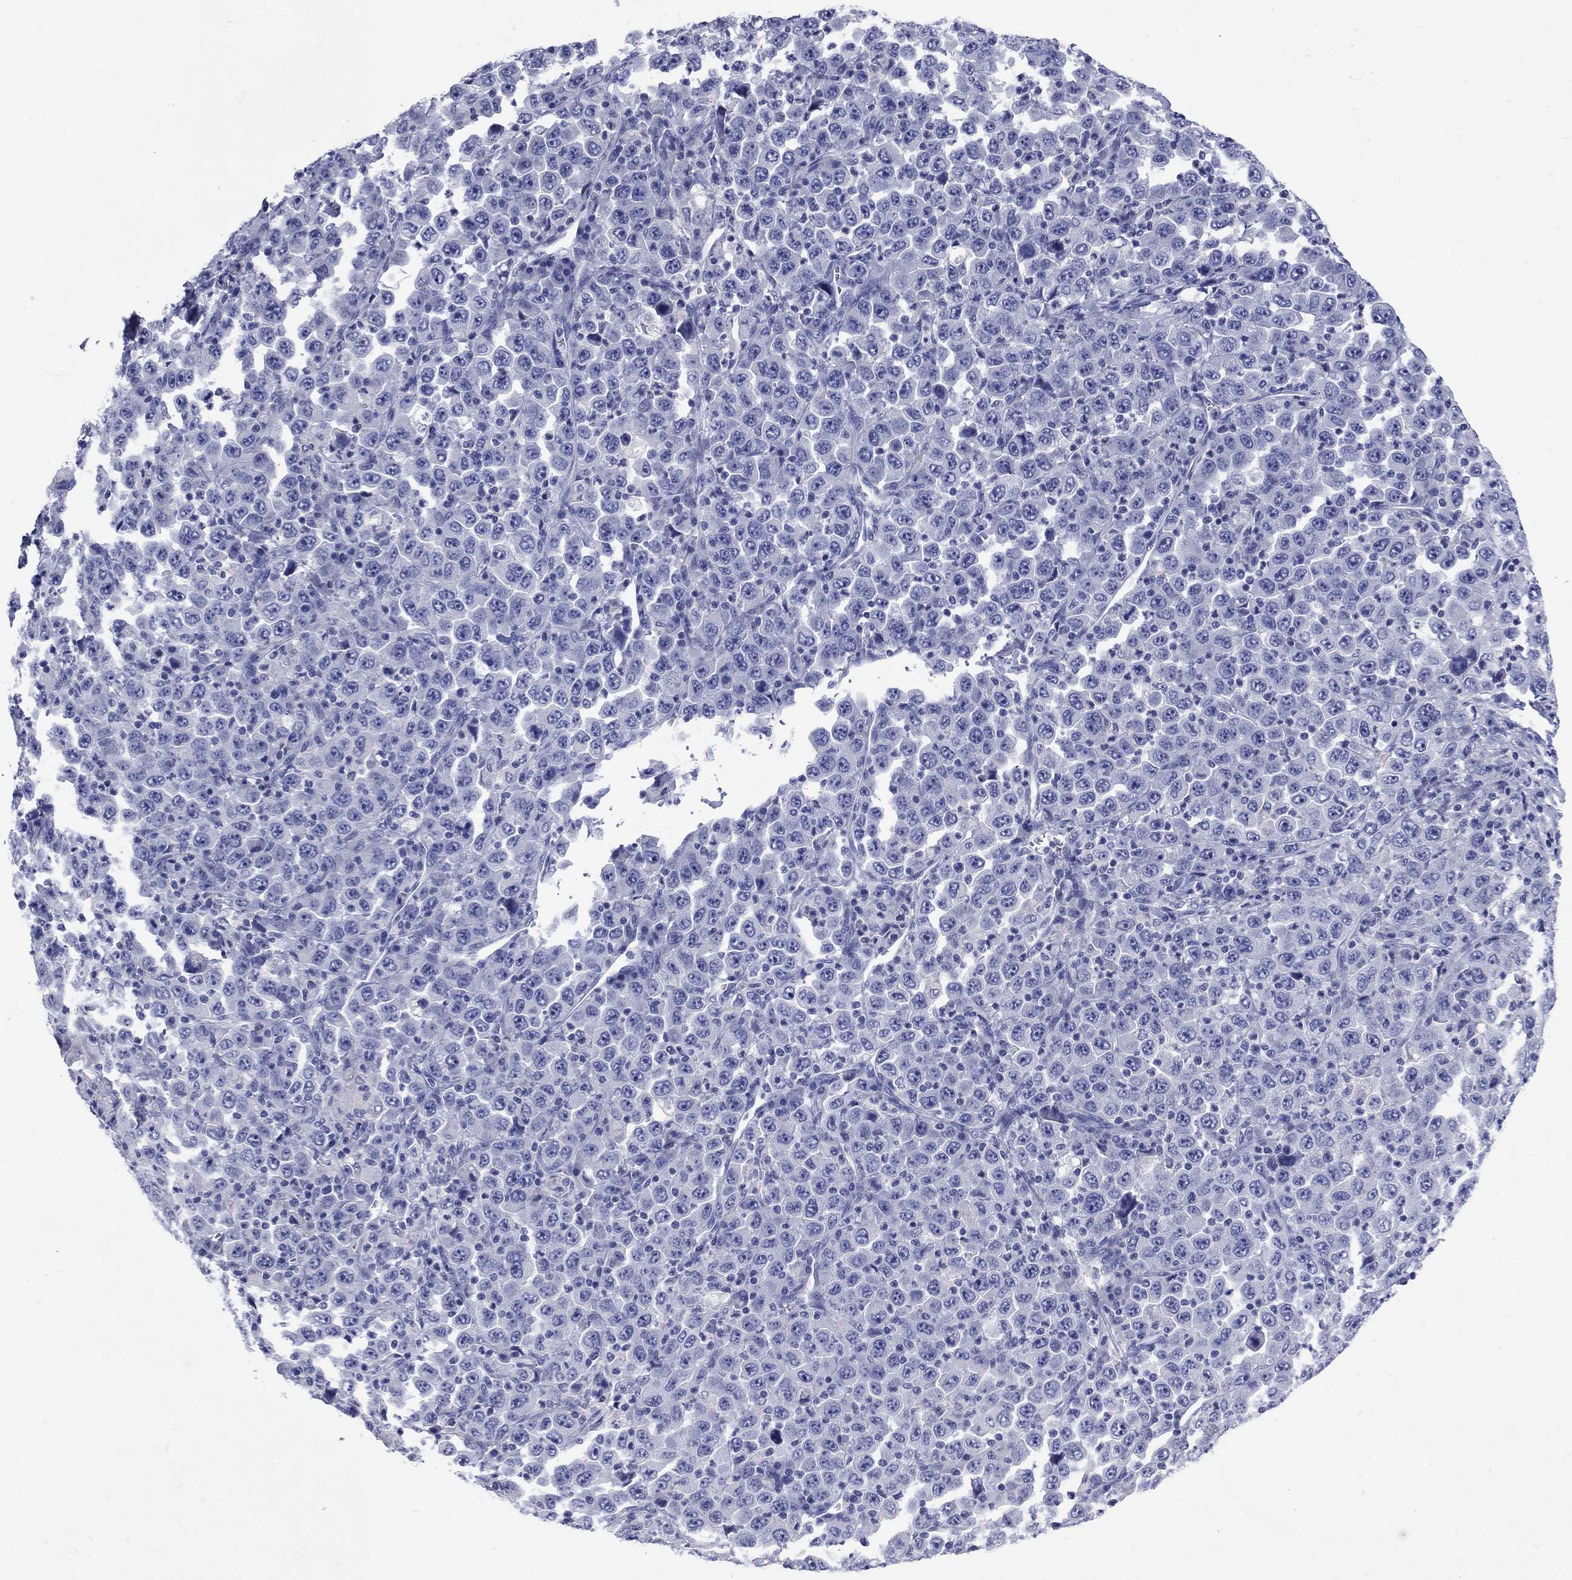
{"staining": {"intensity": "negative", "quantity": "none", "location": "none"}, "tissue": "stomach cancer", "cell_type": "Tumor cells", "image_type": "cancer", "snomed": [{"axis": "morphology", "description": "Normal tissue, NOS"}, {"axis": "morphology", "description": "Adenocarcinoma, NOS"}, {"axis": "topography", "description": "Stomach, upper"}, {"axis": "topography", "description": "Stomach"}], "caption": "Image shows no significant protein expression in tumor cells of stomach adenocarcinoma. (DAB IHC with hematoxylin counter stain).", "gene": "PRKCG", "patient": {"sex": "male", "age": 59}}